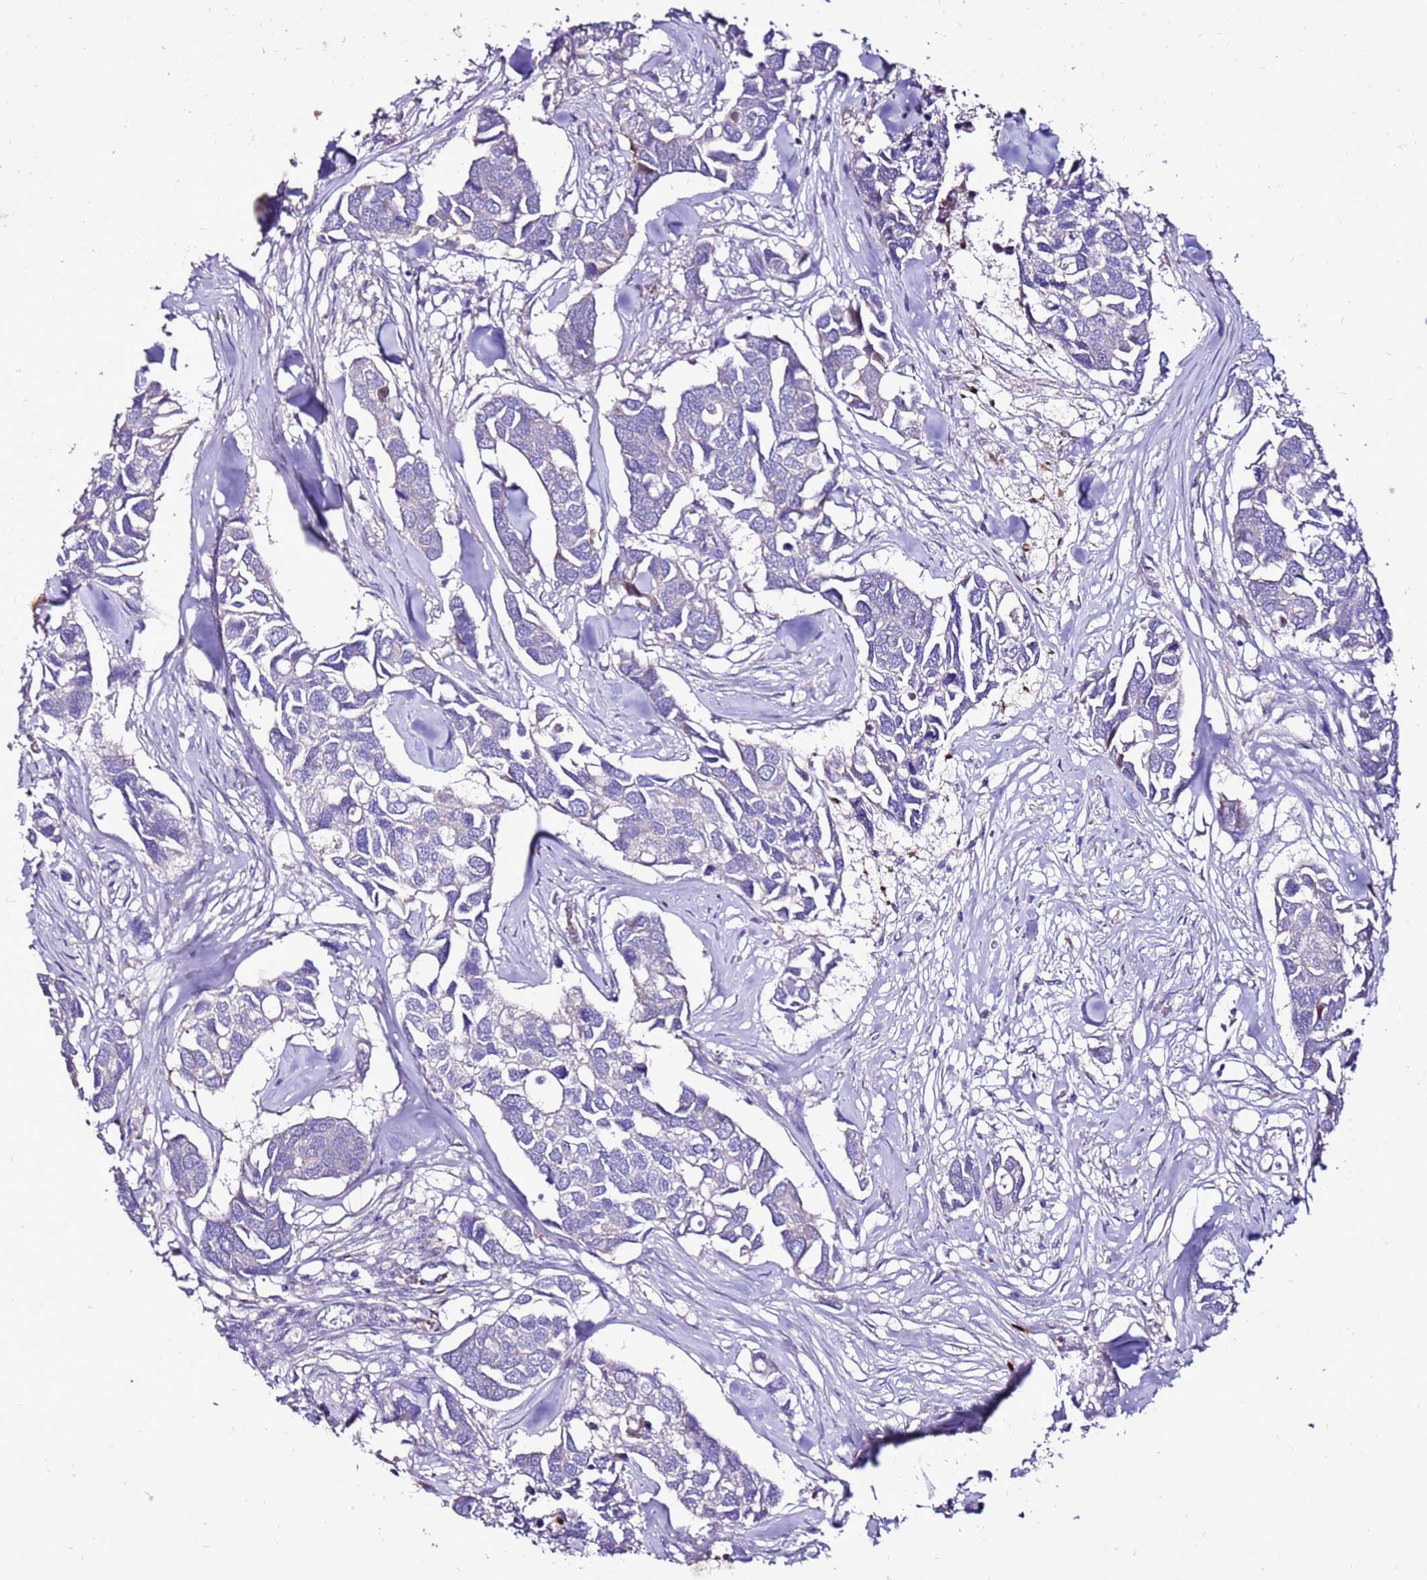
{"staining": {"intensity": "negative", "quantity": "none", "location": "none"}, "tissue": "breast cancer", "cell_type": "Tumor cells", "image_type": "cancer", "snomed": [{"axis": "morphology", "description": "Duct carcinoma"}, {"axis": "topography", "description": "Breast"}], "caption": "A micrograph of human breast cancer is negative for staining in tumor cells.", "gene": "TMEM106C", "patient": {"sex": "female", "age": 83}}